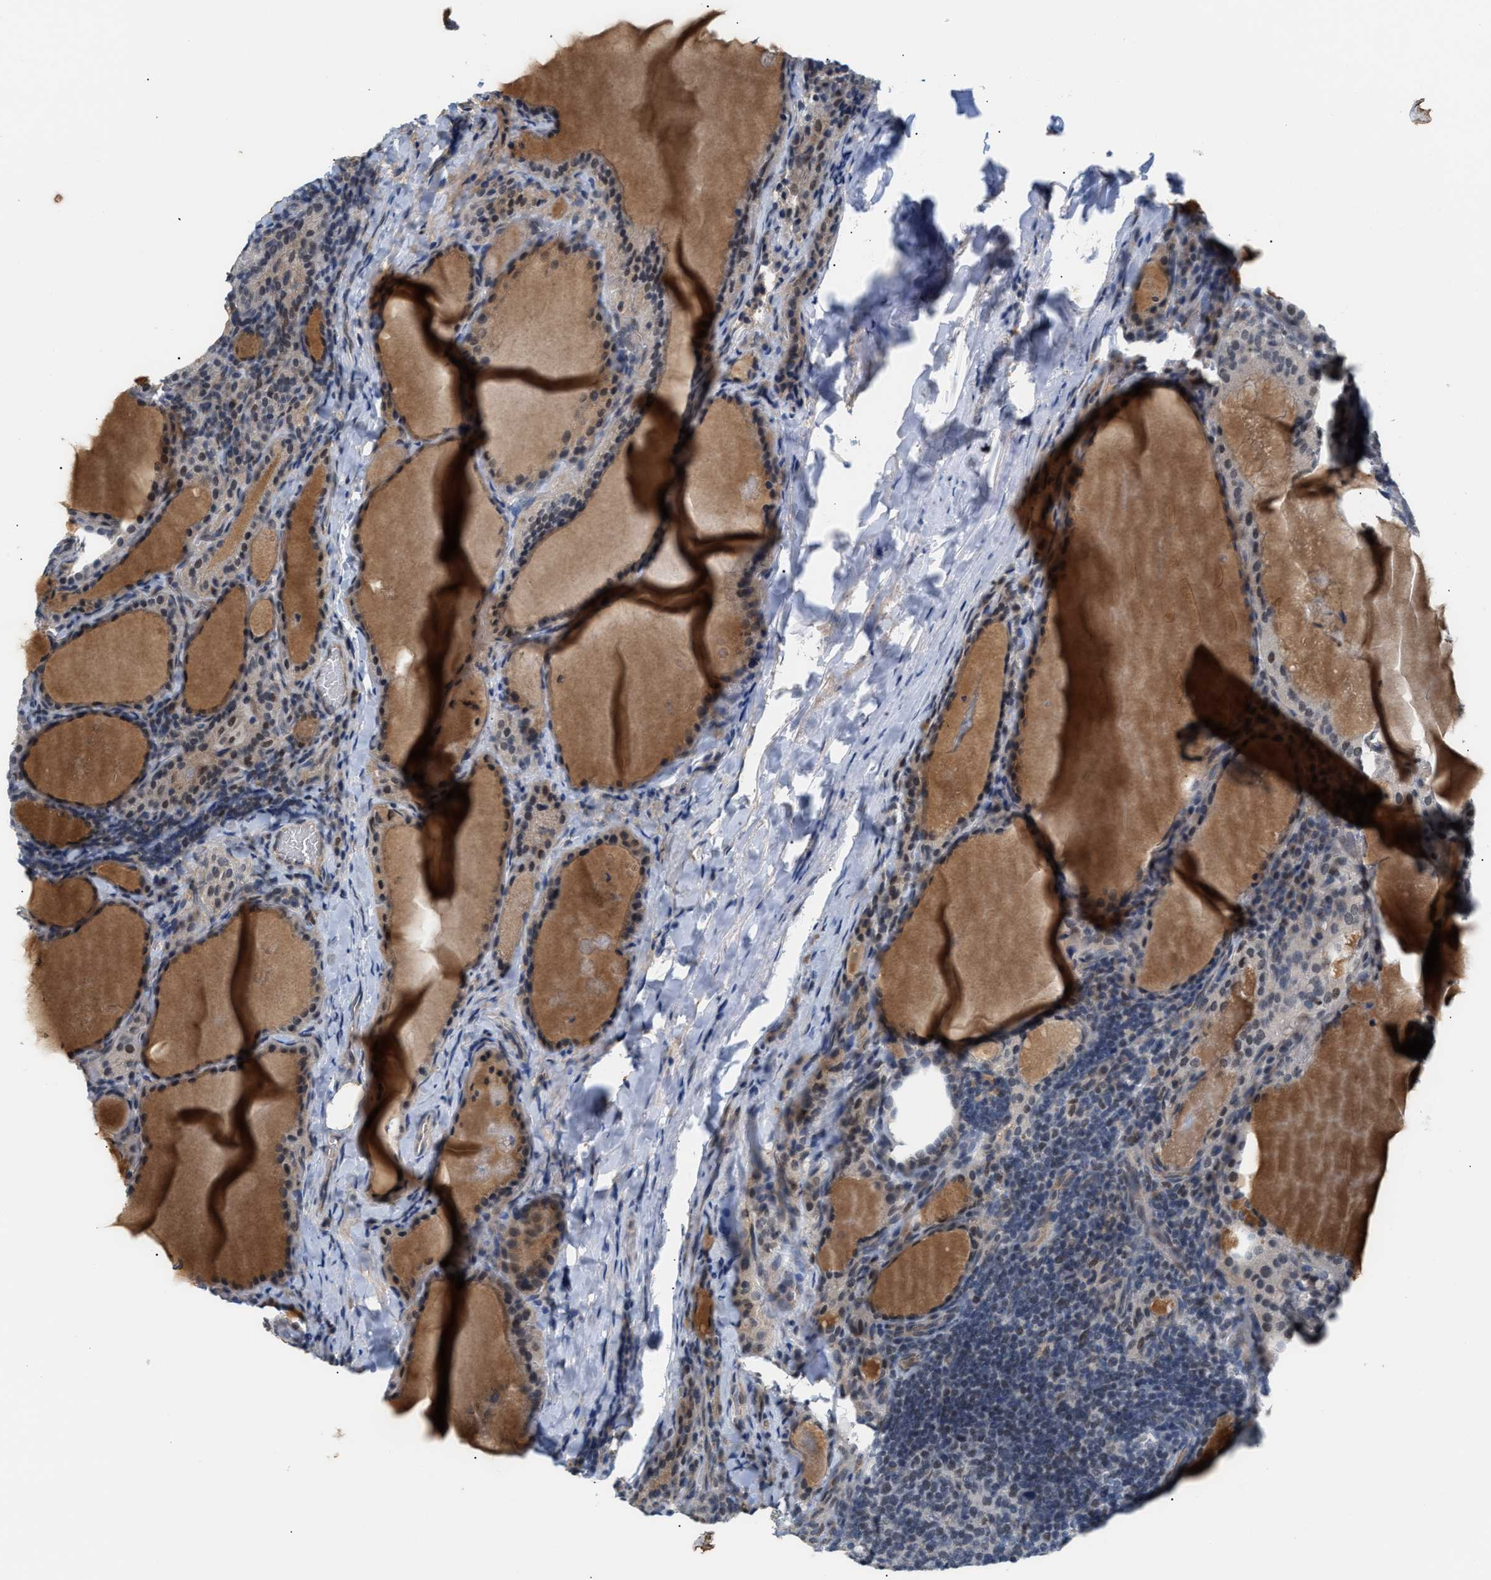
{"staining": {"intensity": "weak", "quantity": "25%-75%", "location": "nuclear"}, "tissue": "thyroid cancer", "cell_type": "Tumor cells", "image_type": "cancer", "snomed": [{"axis": "morphology", "description": "Papillary adenocarcinoma, NOS"}, {"axis": "topography", "description": "Thyroid gland"}], "caption": "A histopathology image of human thyroid cancer stained for a protein shows weak nuclear brown staining in tumor cells.", "gene": "TXNRD3", "patient": {"sex": "female", "age": 42}}